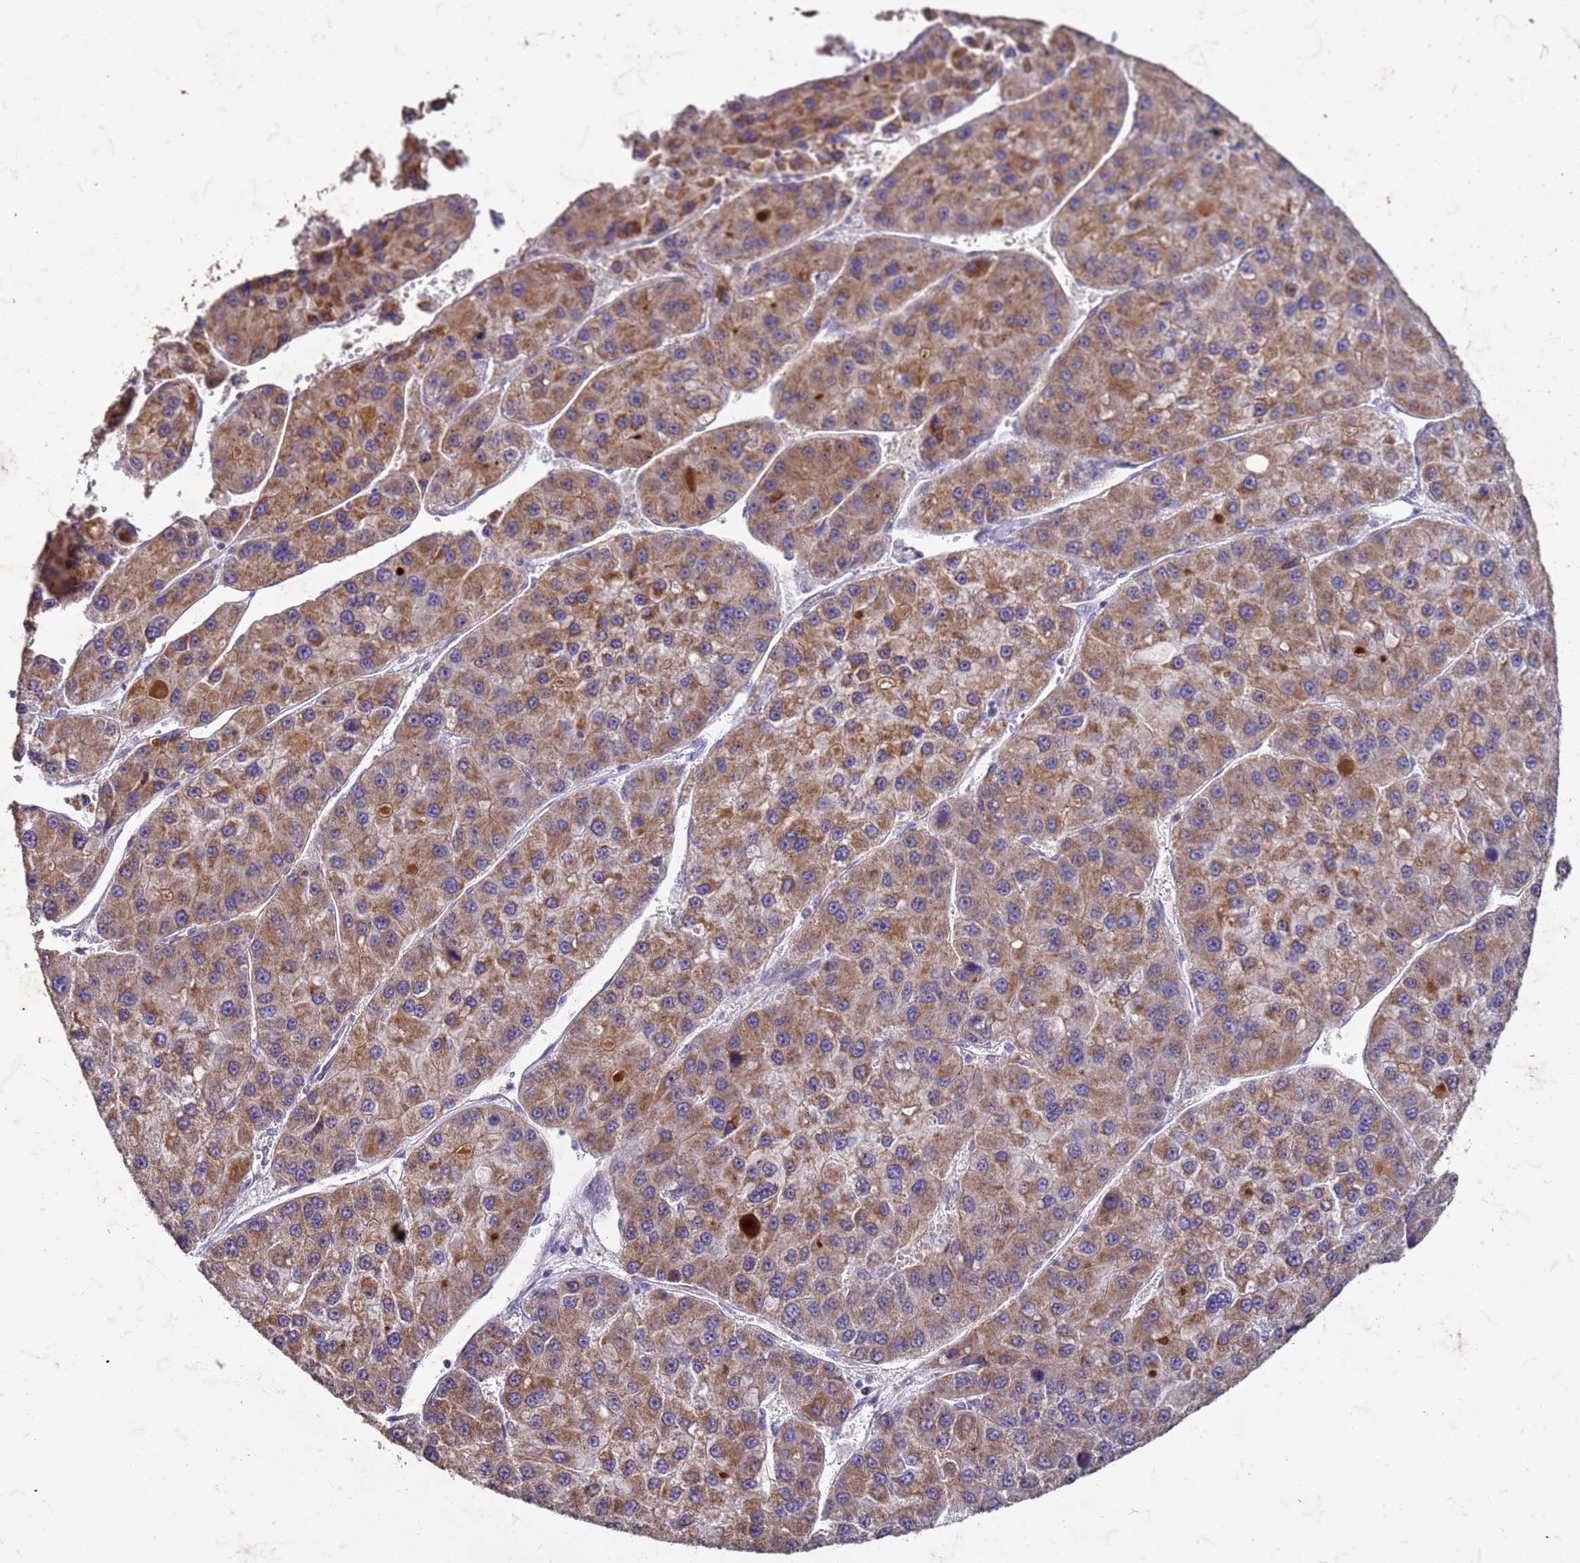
{"staining": {"intensity": "moderate", "quantity": ">75%", "location": "cytoplasmic/membranous"}, "tissue": "liver cancer", "cell_type": "Tumor cells", "image_type": "cancer", "snomed": [{"axis": "morphology", "description": "Carcinoma, Hepatocellular, NOS"}, {"axis": "topography", "description": "Liver"}], "caption": "The immunohistochemical stain shows moderate cytoplasmic/membranous positivity in tumor cells of liver hepatocellular carcinoma tissue.", "gene": "SLC25A15", "patient": {"sex": "female", "age": 73}}